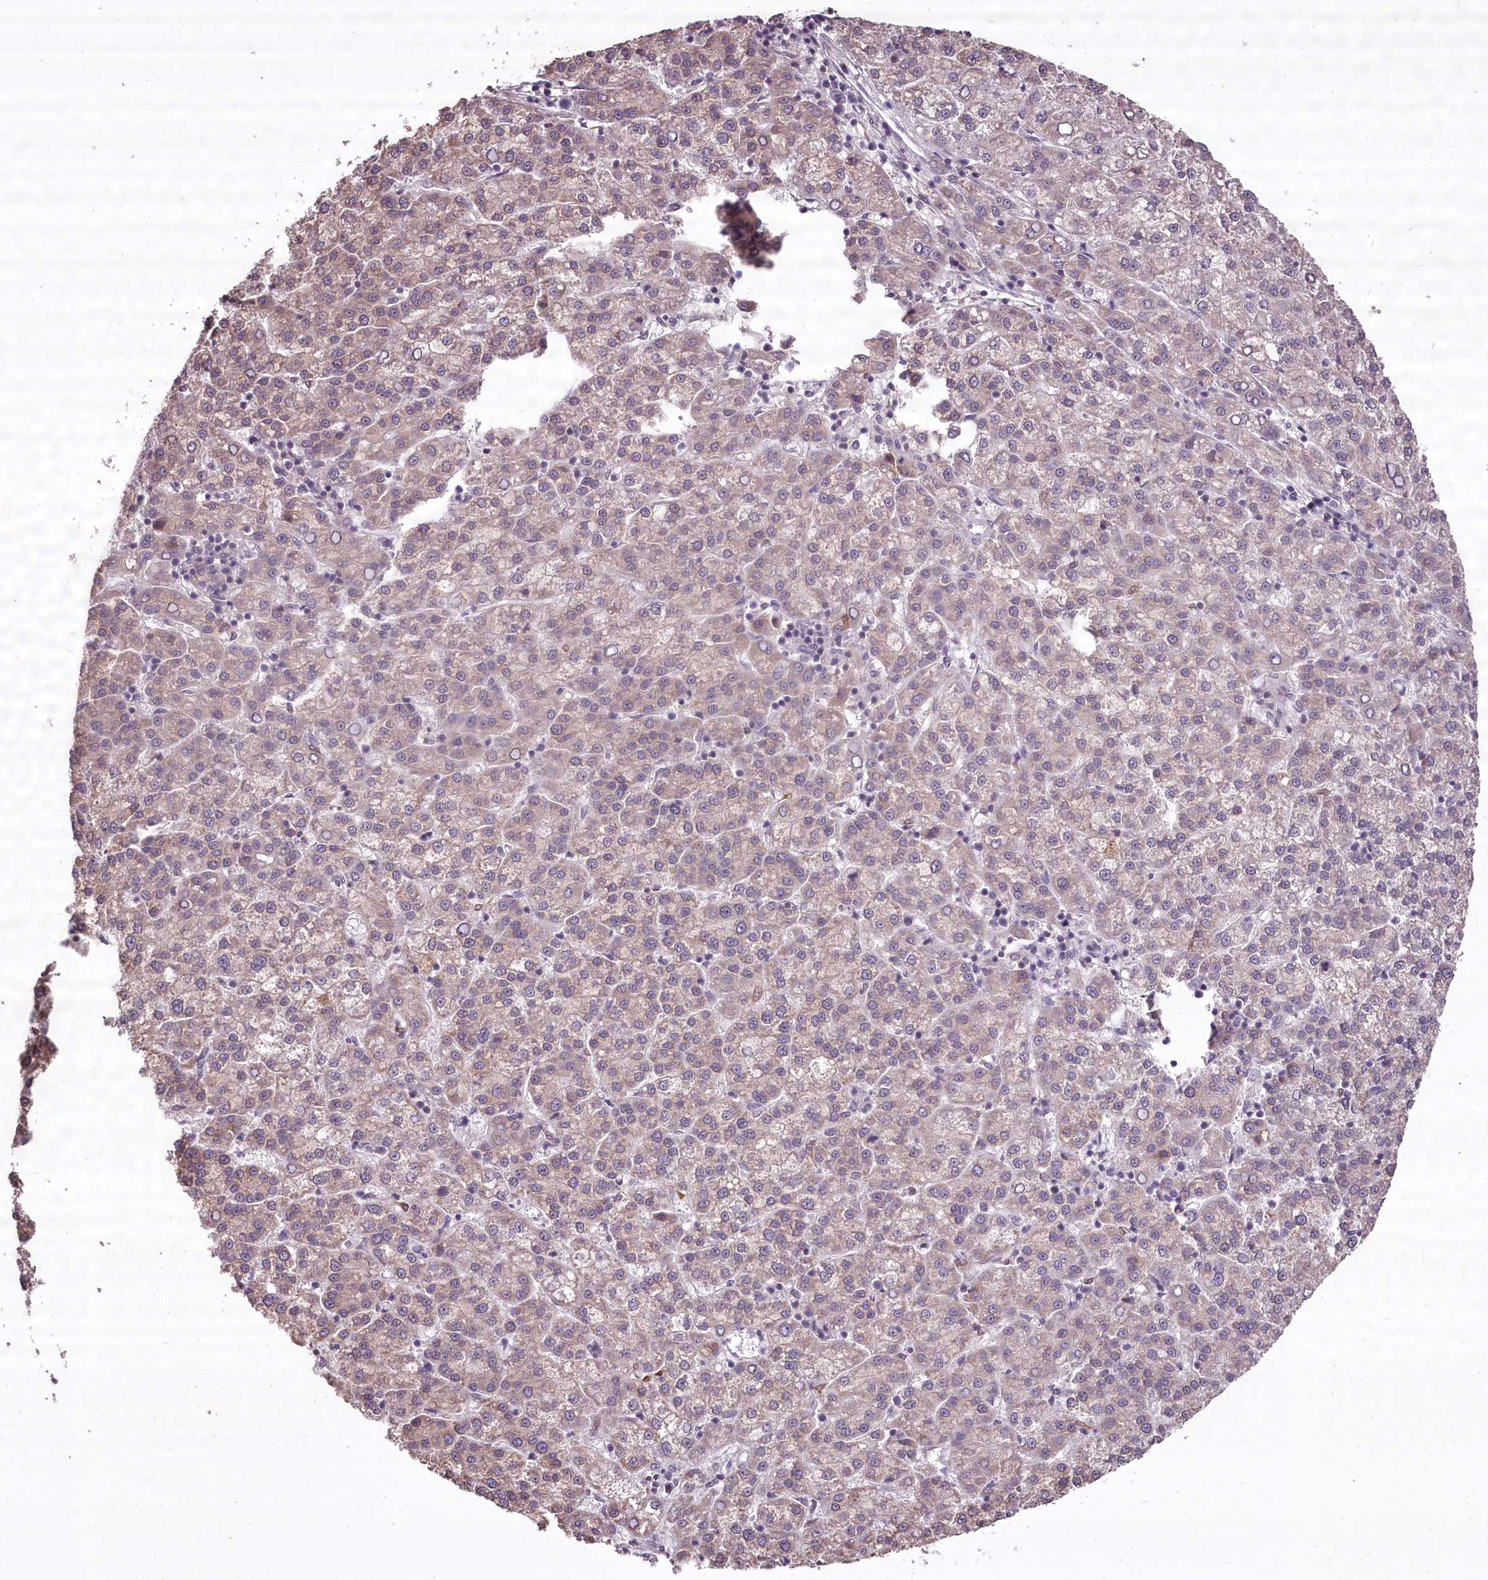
{"staining": {"intensity": "weak", "quantity": "<25%", "location": "cytoplasmic/membranous"}, "tissue": "liver cancer", "cell_type": "Tumor cells", "image_type": "cancer", "snomed": [{"axis": "morphology", "description": "Carcinoma, Hepatocellular, NOS"}, {"axis": "topography", "description": "Liver"}], "caption": "Image shows no significant protein staining in tumor cells of liver cancer. (Immunohistochemistry, brightfield microscopy, high magnification).", "gene": "CCDC92", "patient": {"sex": "female", "age": 58}}